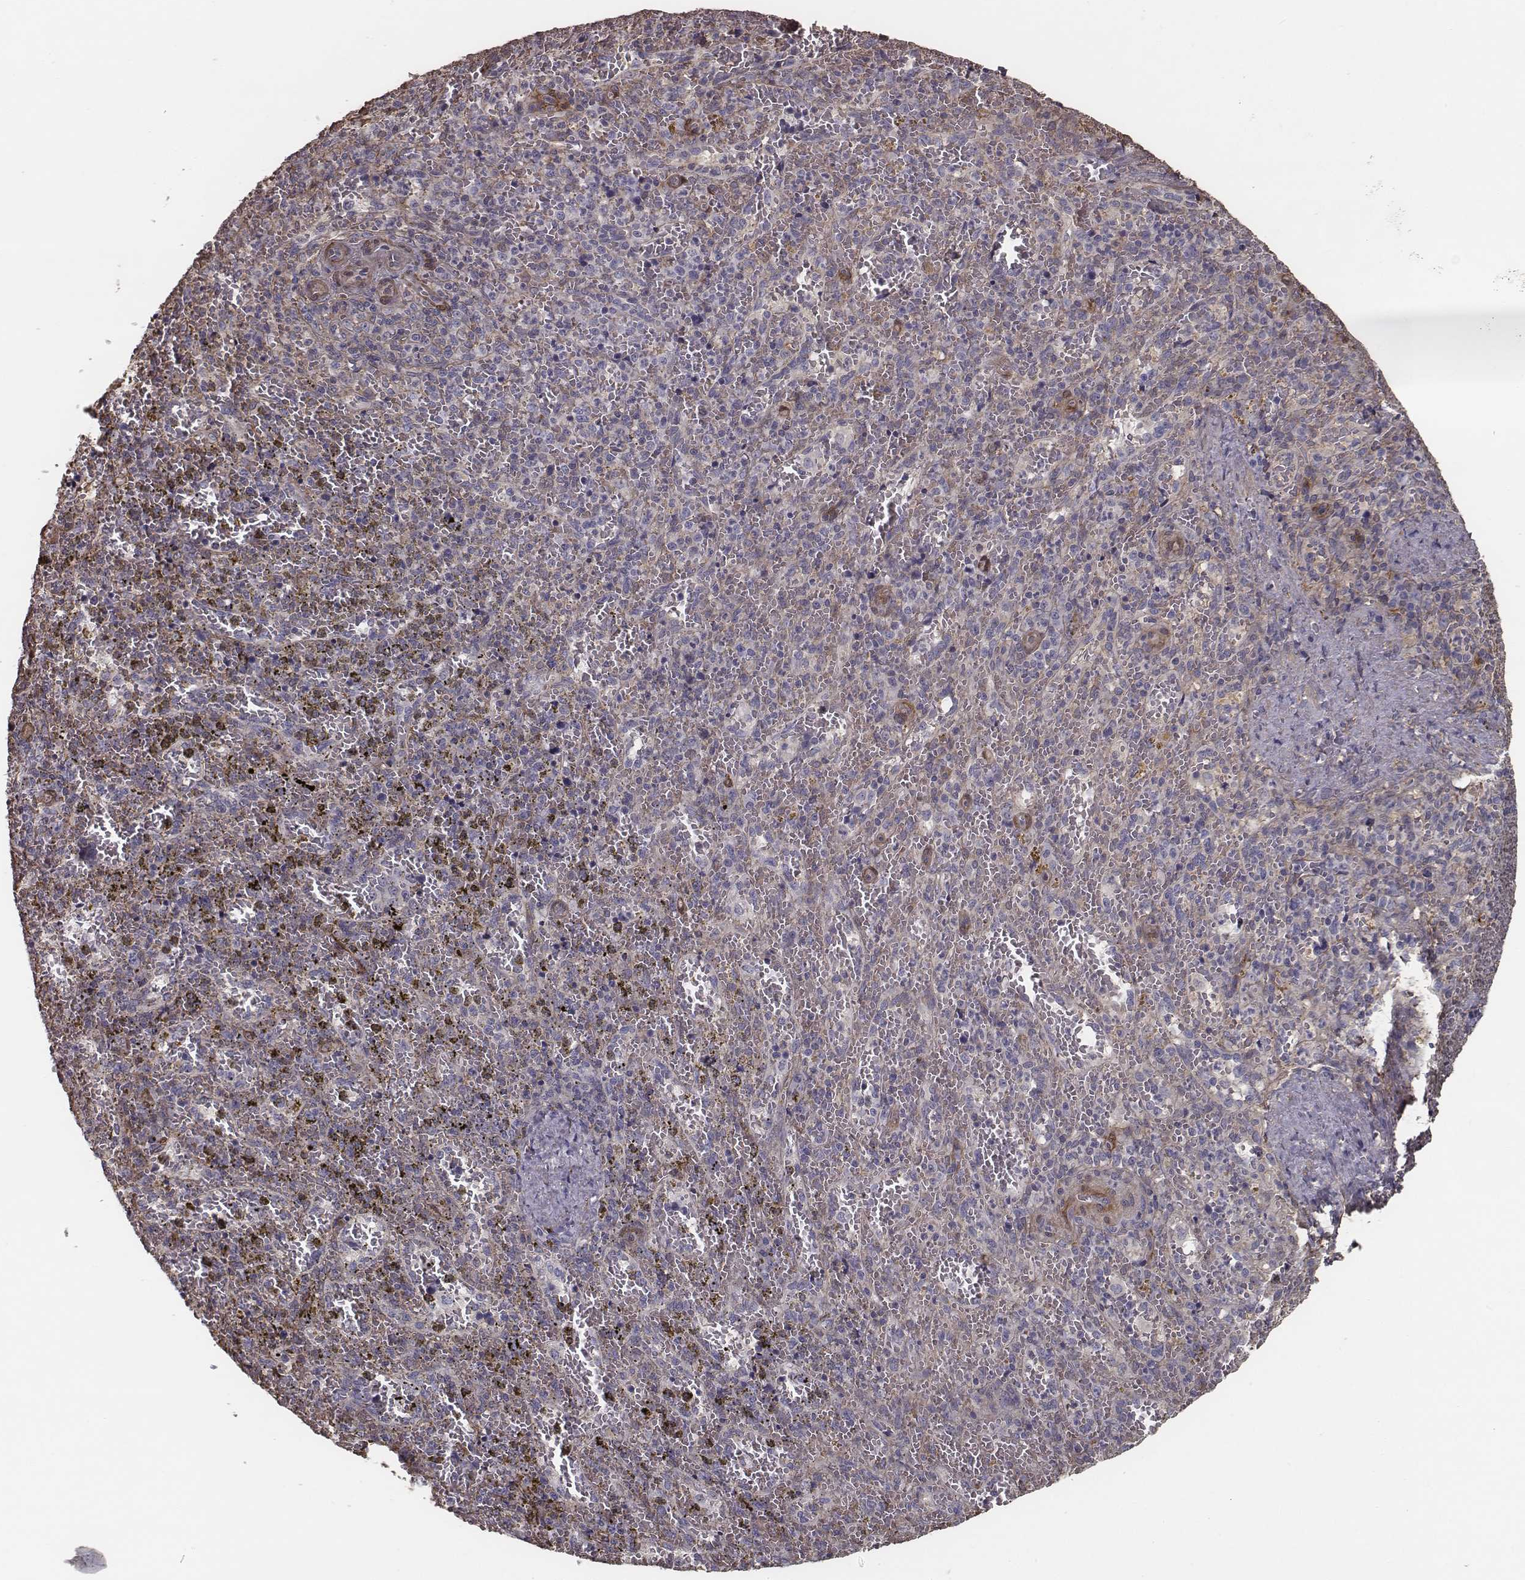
{"staining": {"intensity": "negative", "quantity": "none", "location": "none"}, "tissue": "spleen", "cell_type": "Cells in red pulp", "image_type": "normal", "snomed": [{"axis": "morphology", "description": "Normal tissue, NOS"}, {"axis": "topography", "description": "Spleen"}], "caption": "An immunohistochemistry micrograph of benign spleen is shown. There is no staining in cells in red pulp of spleen. (Immunohistochemistry (ihc), brightfield microscopy, high magnification).", "gene": "ISYNA1", "patient": {"sex": "female", "age": 50}}